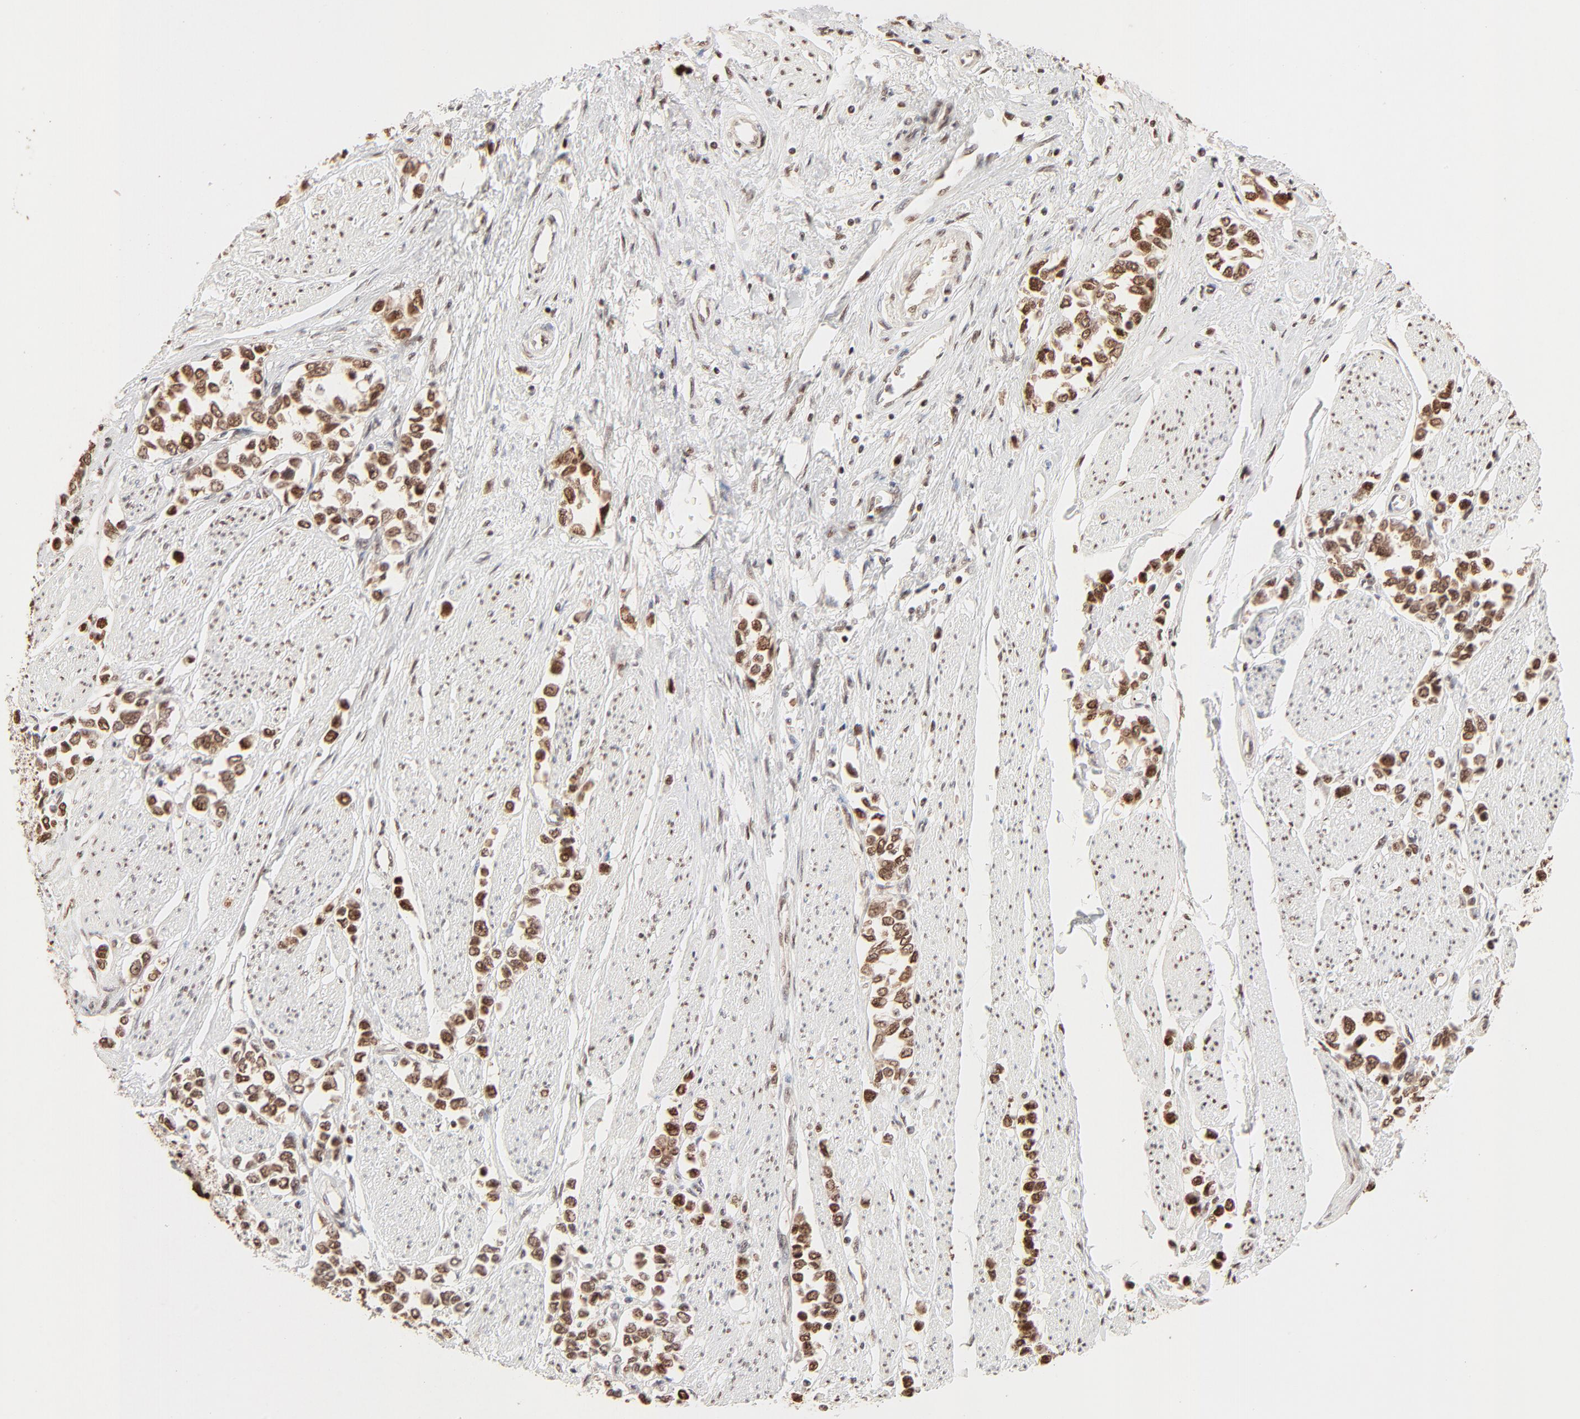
{"staining": {"intensity": "strong", "quantity": ">75%", "location": "nuclear"}, "tissue": "stomach cancer", "cell_type": "Tumor cells", "image_type": "cancer", "snomed": [{"axis": "morphology", "description": "Adenocarcinoma, NOS"}, {"axis": "topography", "description": "Stomach, upper"}], "caption": "This is an image of immunohistochemistry staining of stomach cancer (adenocarcinoma), which shows strong expression in the nuclear of tumor cells.", "gene": "FAM50A", "patient": {"sex": "male", "age": 76}}